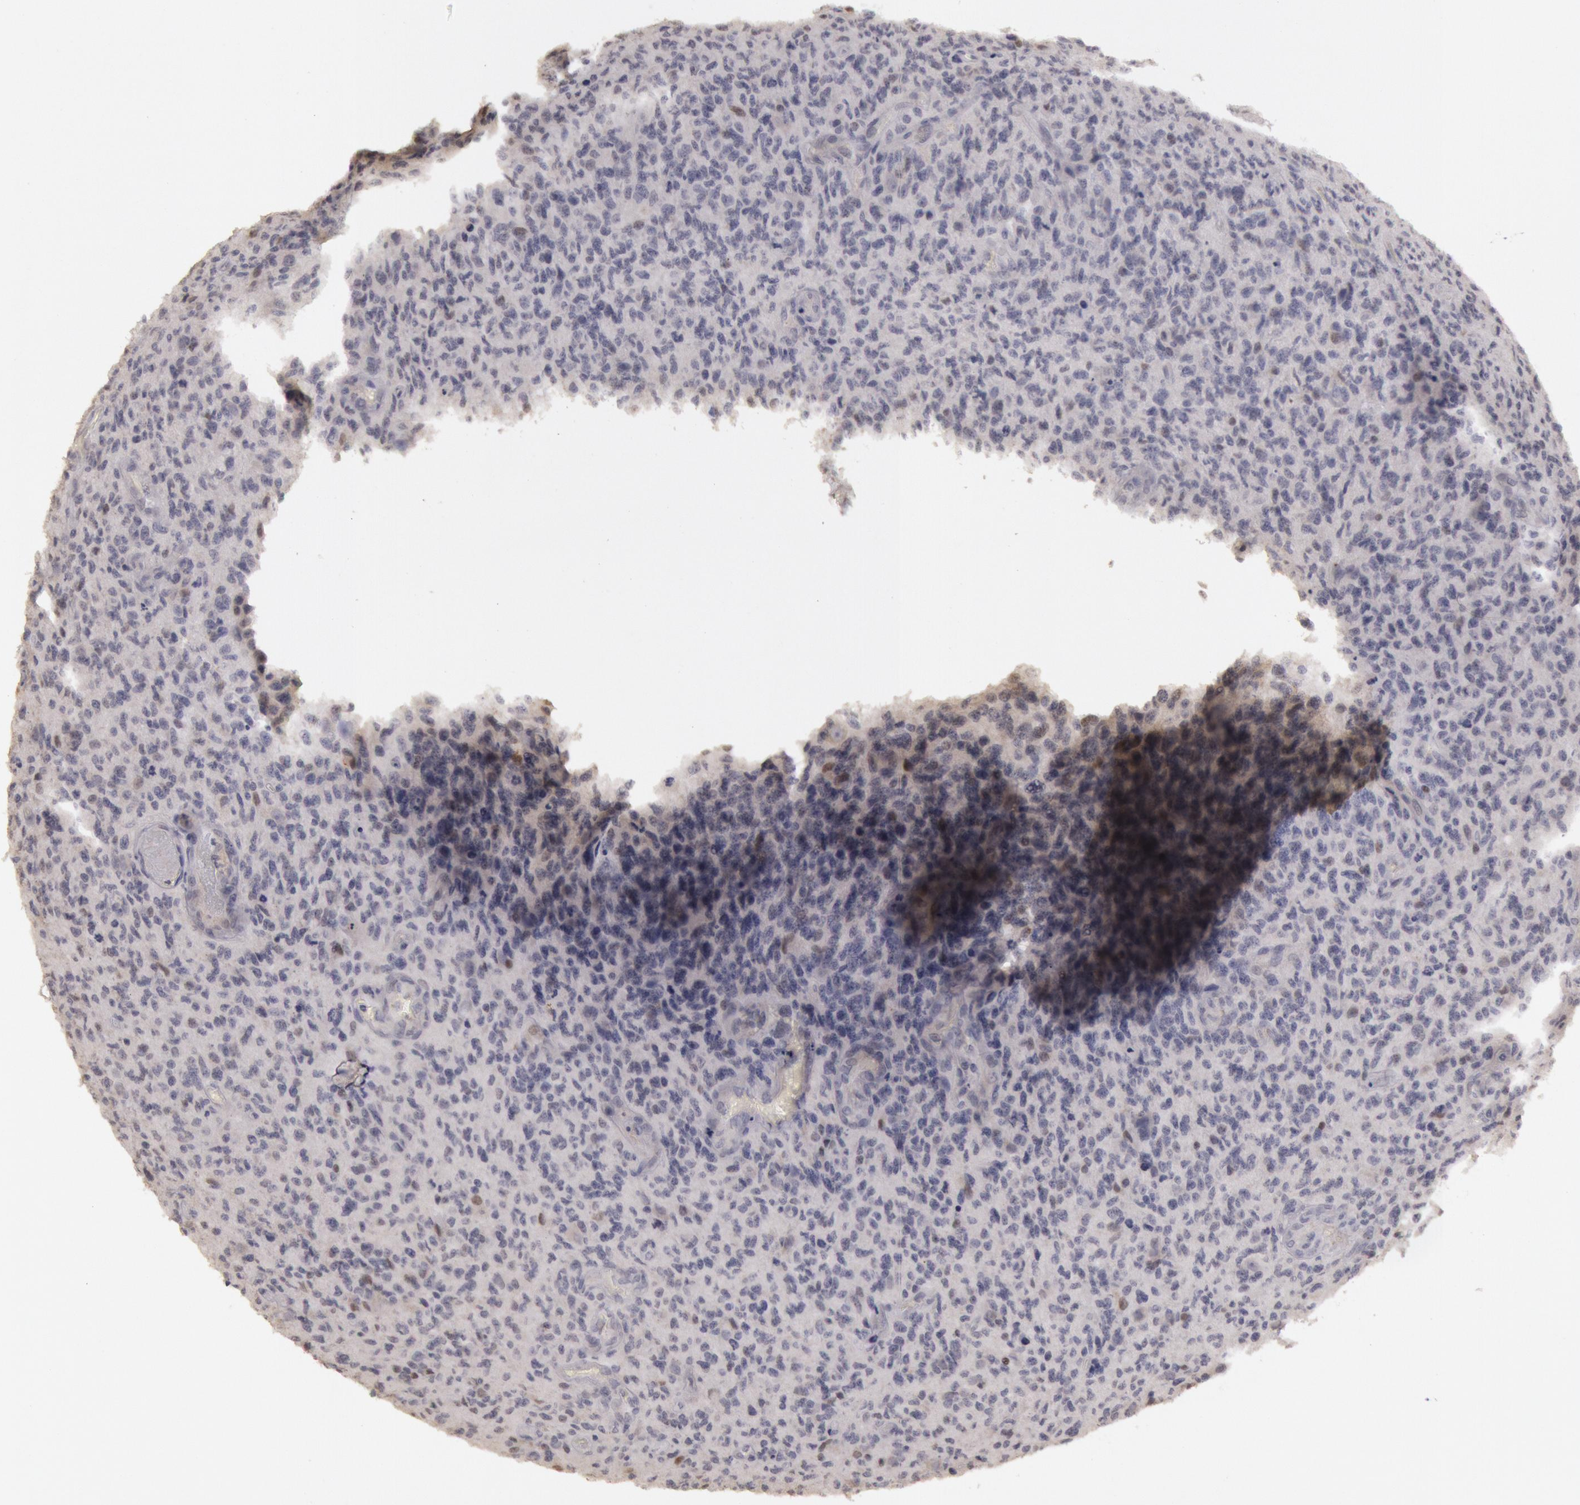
{"staining": {"intensity": "negative", "quantity": "none", "location": "none"}, "tissue": "glioma", "cell_type": "Tumor cells", "image_type": "cancer", "snomed": [{"axis": "morphology", "description": "Glioma, malignant, High grade"}, {"axis": "topography", "description": "Brain"}], "caption": "This micrograph is of malignant glioma (high-grade) stained with IHC to label a protein in brown with the nuclei are counter-stained blue. There is no staining in tumor cells.", "gene": "RIMBP3C", "patient": {"sex": "male", "age": 36}}